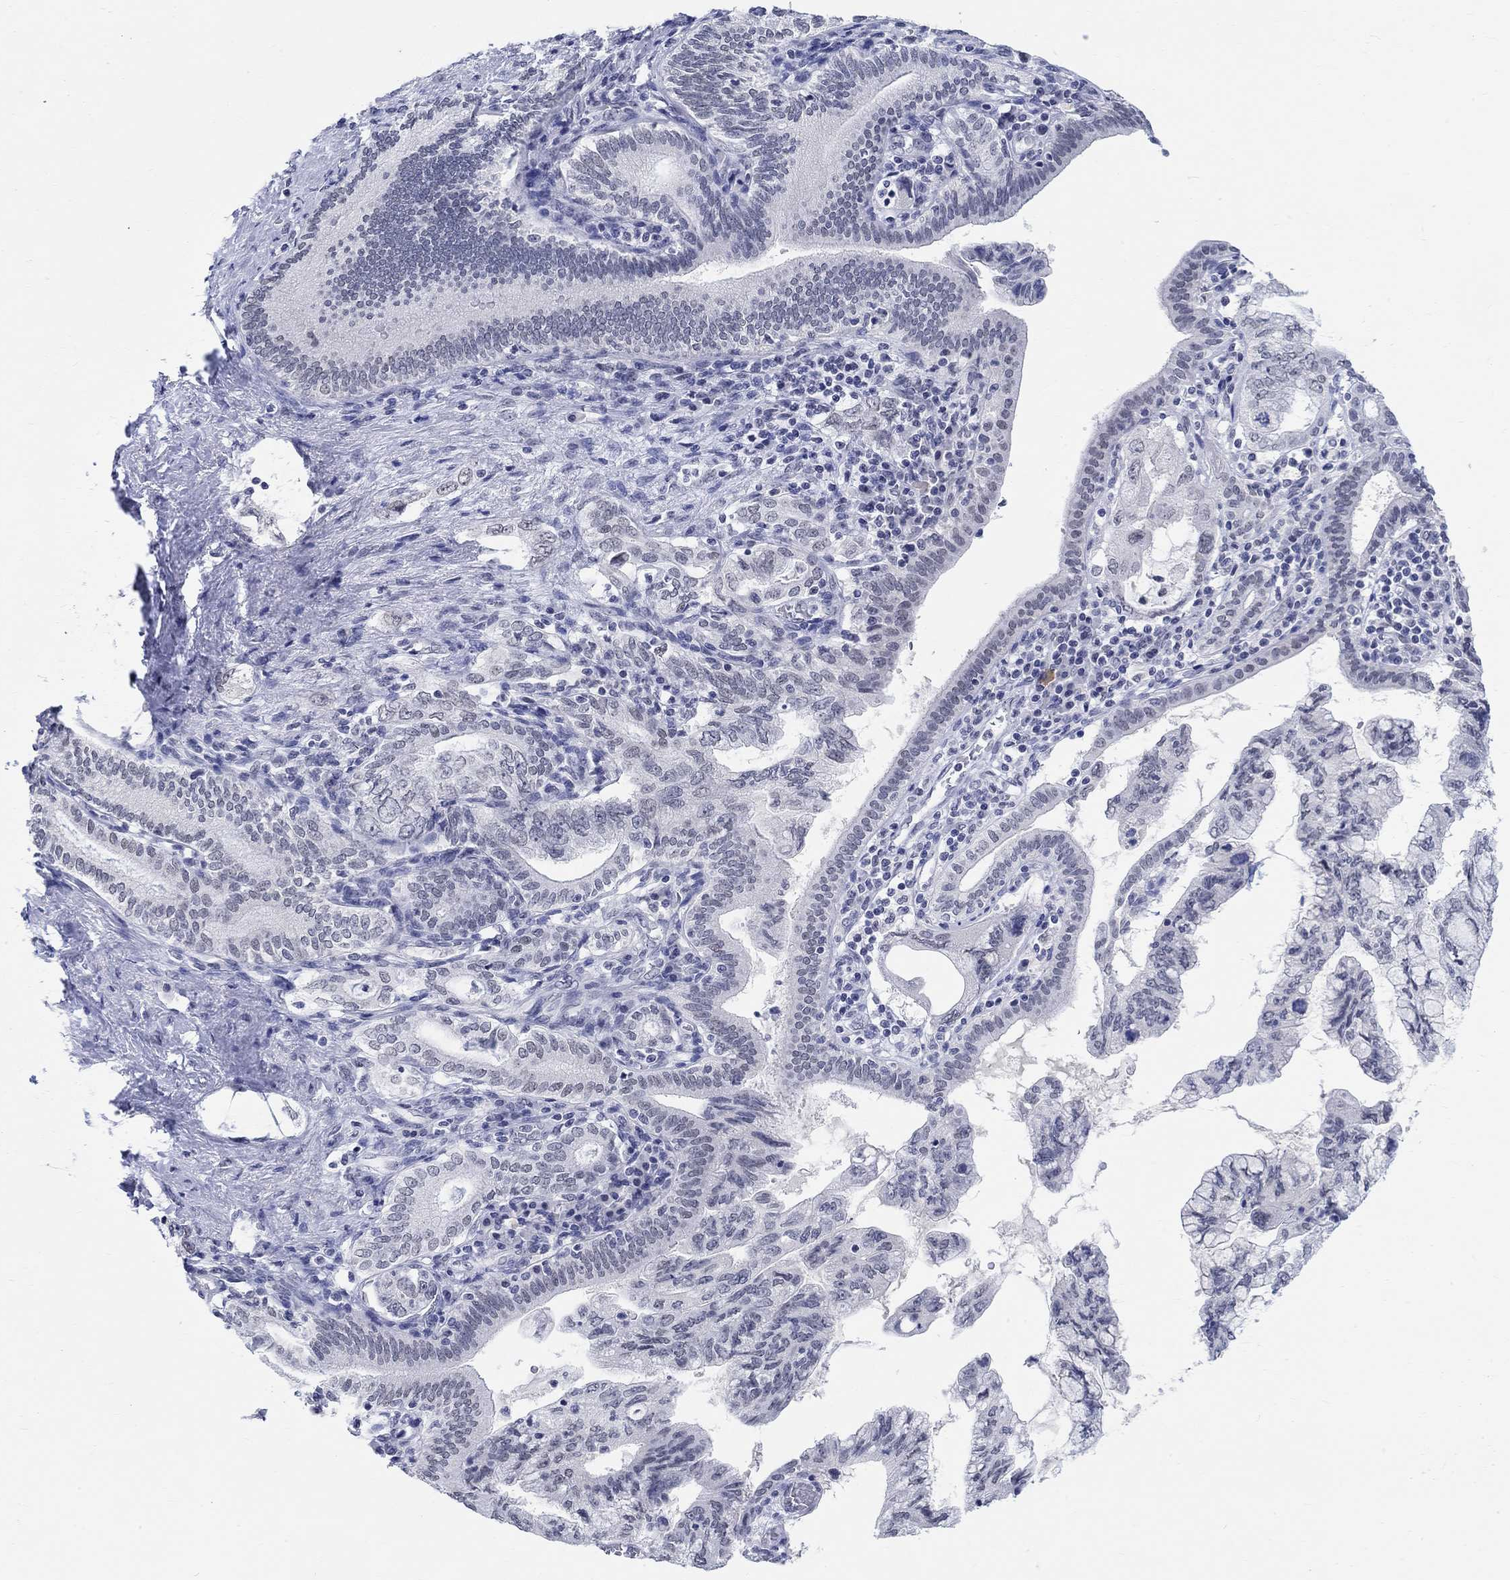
{"staining": {"intensity": "negative", "quantity": "none", "location": "none"}, "tissue": "pancreatic cancer", "cell_type": "Tumor cells", "image_type": "cancer", "snomed": [{"axis": "morphology", "description": "Adenocarcinoma, NOS"}, {"axis": "topography", "description": "Pancreas"}], "caption": "Image shows no protein expression in tumor cells of pancreatic cancer tissue. The staining was performed using DAB (3,3'-diaminobenzidine) to visualize the protein expression in brown, while the nuclei were stained in blue with hematoxylin (Magnification: 20x).", "gene": "ANKS1B", "patient": {"sex": "female", "age": 73}}